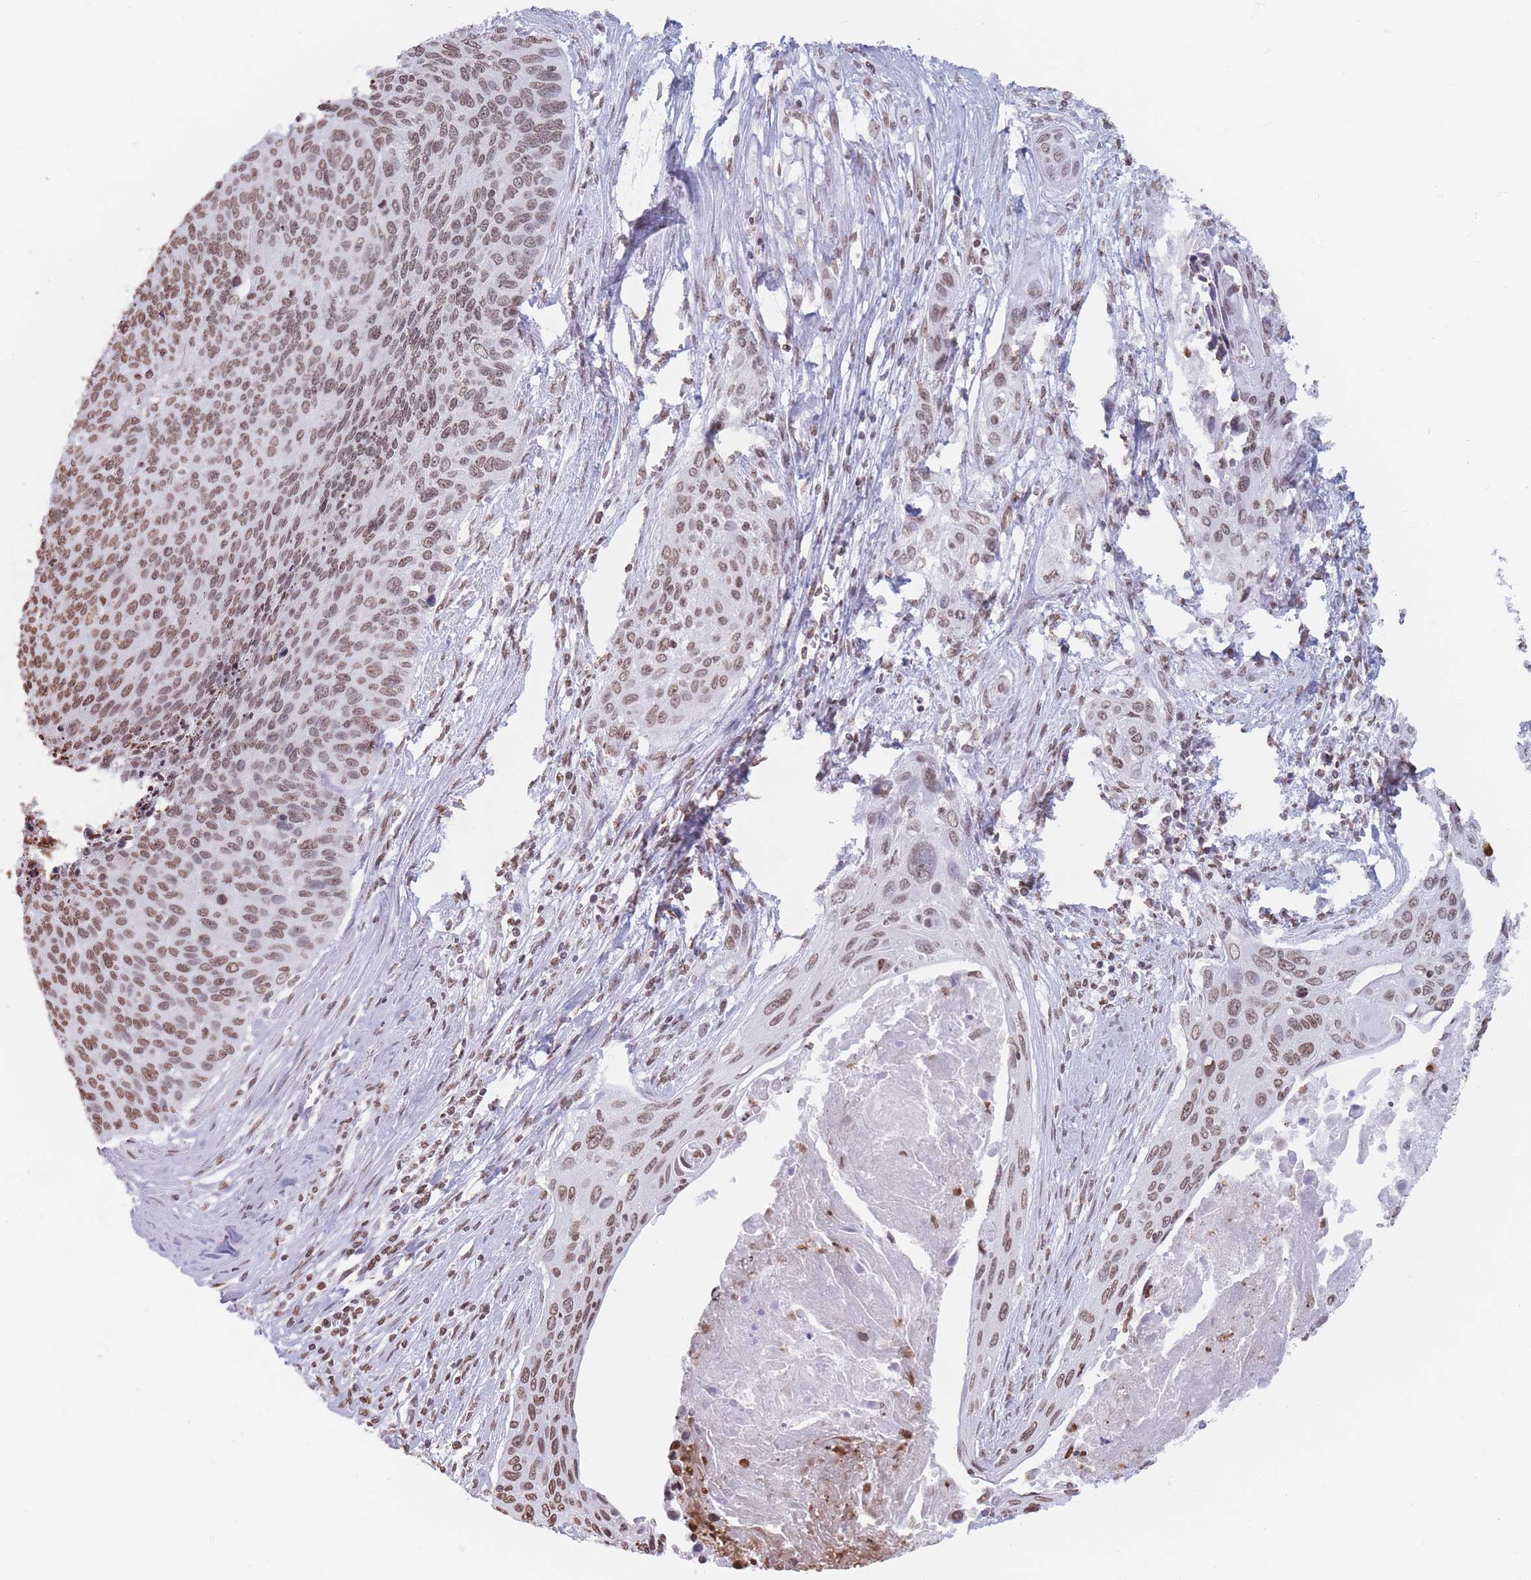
{"staining": {"intensity": "moderate", "quantity": ">75%", "location": "nuclear"}, "tissue": "cervical cancer", "cell_type": "Tumor cells", "image_type": "cancer", "snomed": [{"axis": "morphology", "description": "Squamous cell carcinoma, NOS"}, {"axis": "topography", "description": "Cervix"}], "caption": "The image exhibits a brown stain indicating the presence of a protein in the nuclear of tumor cells in cervical squamous cell carcinoma. Using DAB (3,3'-diaminobenzidine) (brown) and hematoxylin (blue) stains, captured at high magnification using brightfield microscopy.", "gene": "RYK", "patient": {"sex": "female", "age": 55}}